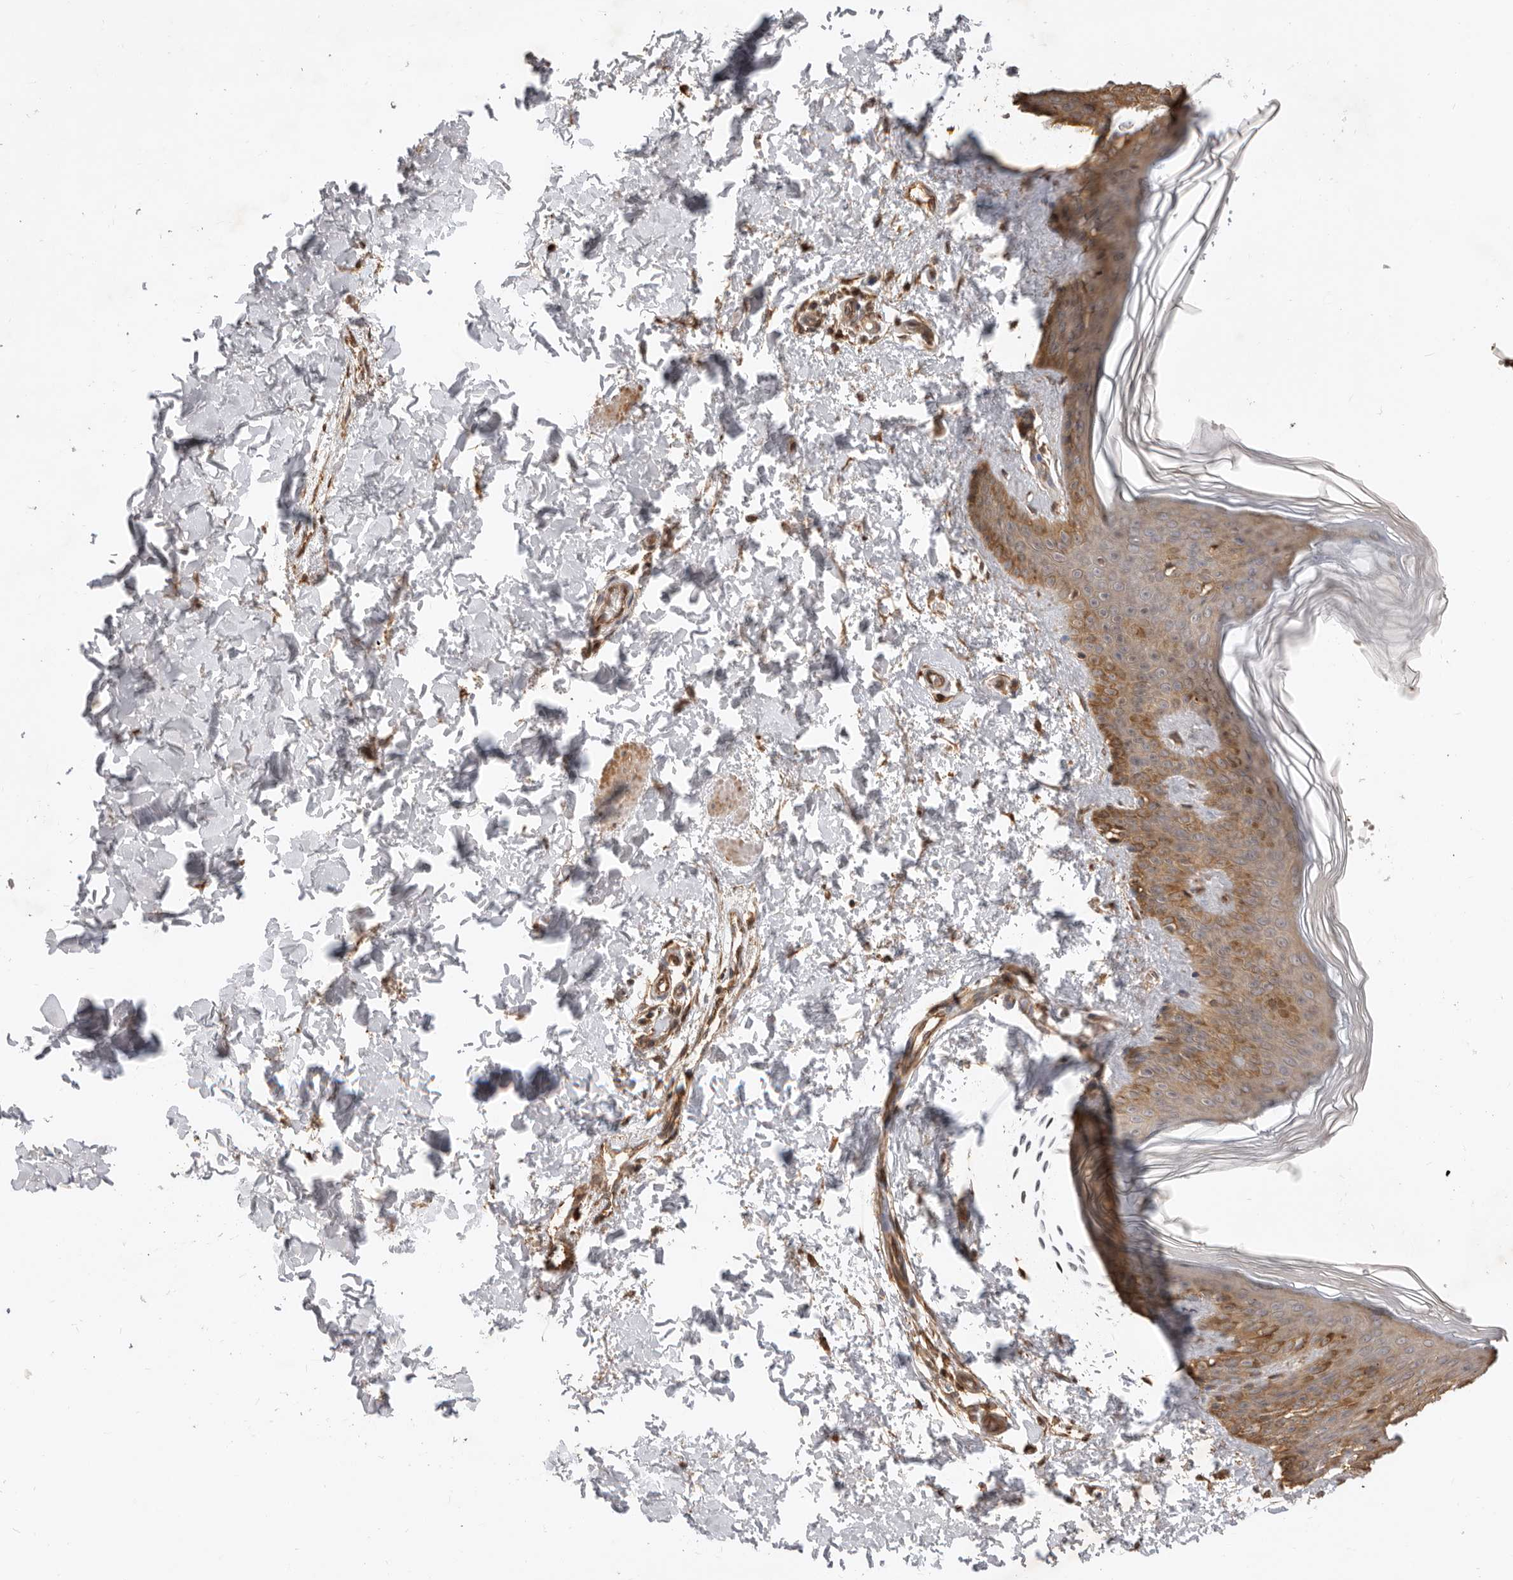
{"staining": {"intensity": "moderate", "quantity": ">75%", "location": "cytoplasmic/membranous,nuclear"}, "tissue": "skin", "cell_type": "Fibroblasts", "image_type": "normal", "snomed": [{"axis": "morphology", "description": "Normal tissue, NOS"}, {"axis": "morphology", "description": "Neoplasm, benign, NOS"}, {"axis": "topography", "description": "Skin"}, {"axis": "topography", "description": "Soft tissue"}], "caption": "Skin was stained to show a protein in brown. There is medium levels of moderate cytoplasmic/membranous,nuclear positivity in approximately >75% of fibroblasts. The staining was performed using DAB, with brown indicating positive protein expression. Nuclei are stained blue with hematoxylin.", "gene": "DPH7", "patient": {"sex": "male", "age": 26}}